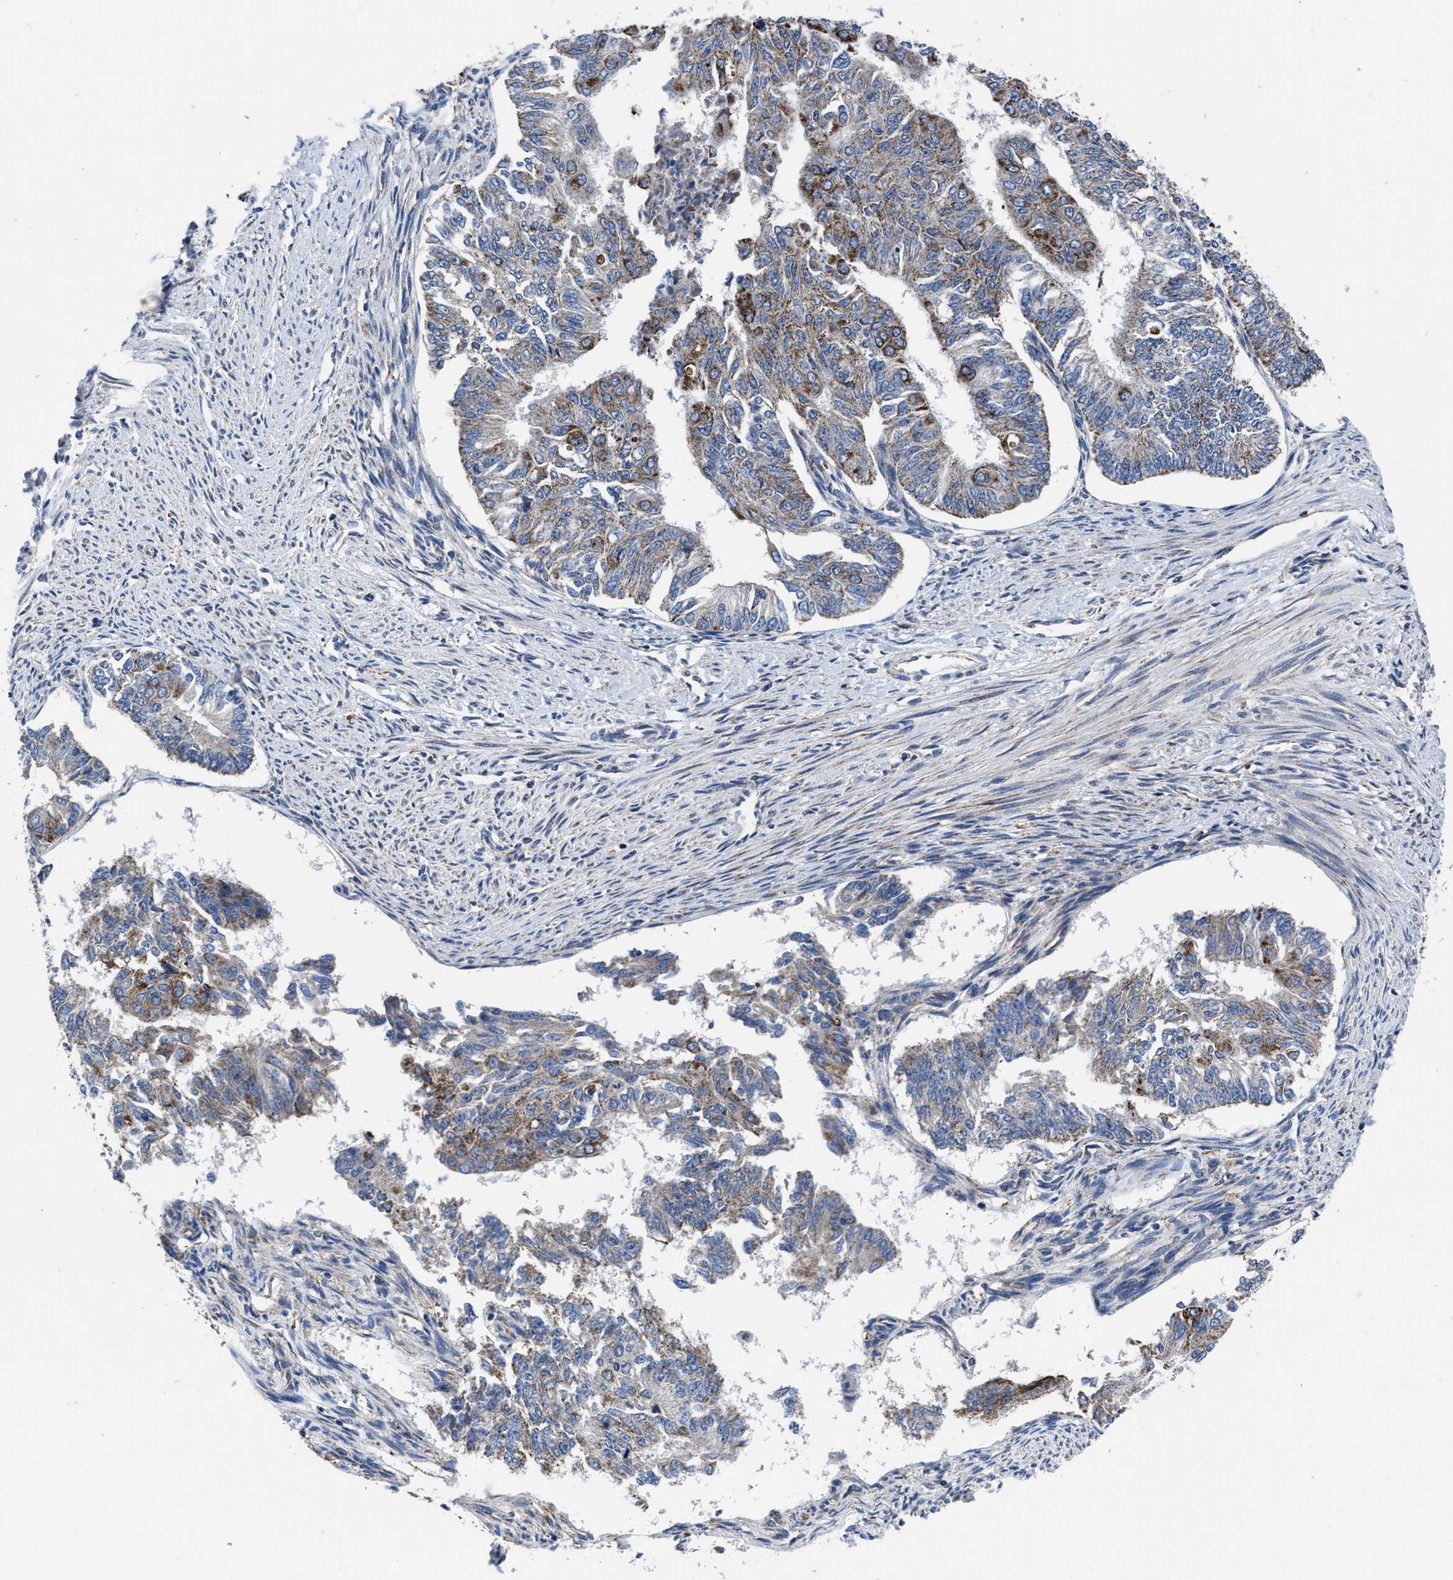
{"staining": {"intensity": "strong", "quantity": "<25%", "location": "cytoplasmic/membranous"}, "tissue": "endometrial cancer", "cell_type": "Tumor cells", "image_type": "cancer", "snomed": [{"axis": "morphology", "description": "Adenocarcinoma, NOS"}, {"axis": "topography", "description": "Endometrium"}], "caption": "Endometrial cancer was stained to show a protein in brown. There is medium levels of strong cytoplasmic/membranous staining in about <25% of tumor cells.", "gene": "CACNA1D", "patient": {"sex": "female", "age": 32}}